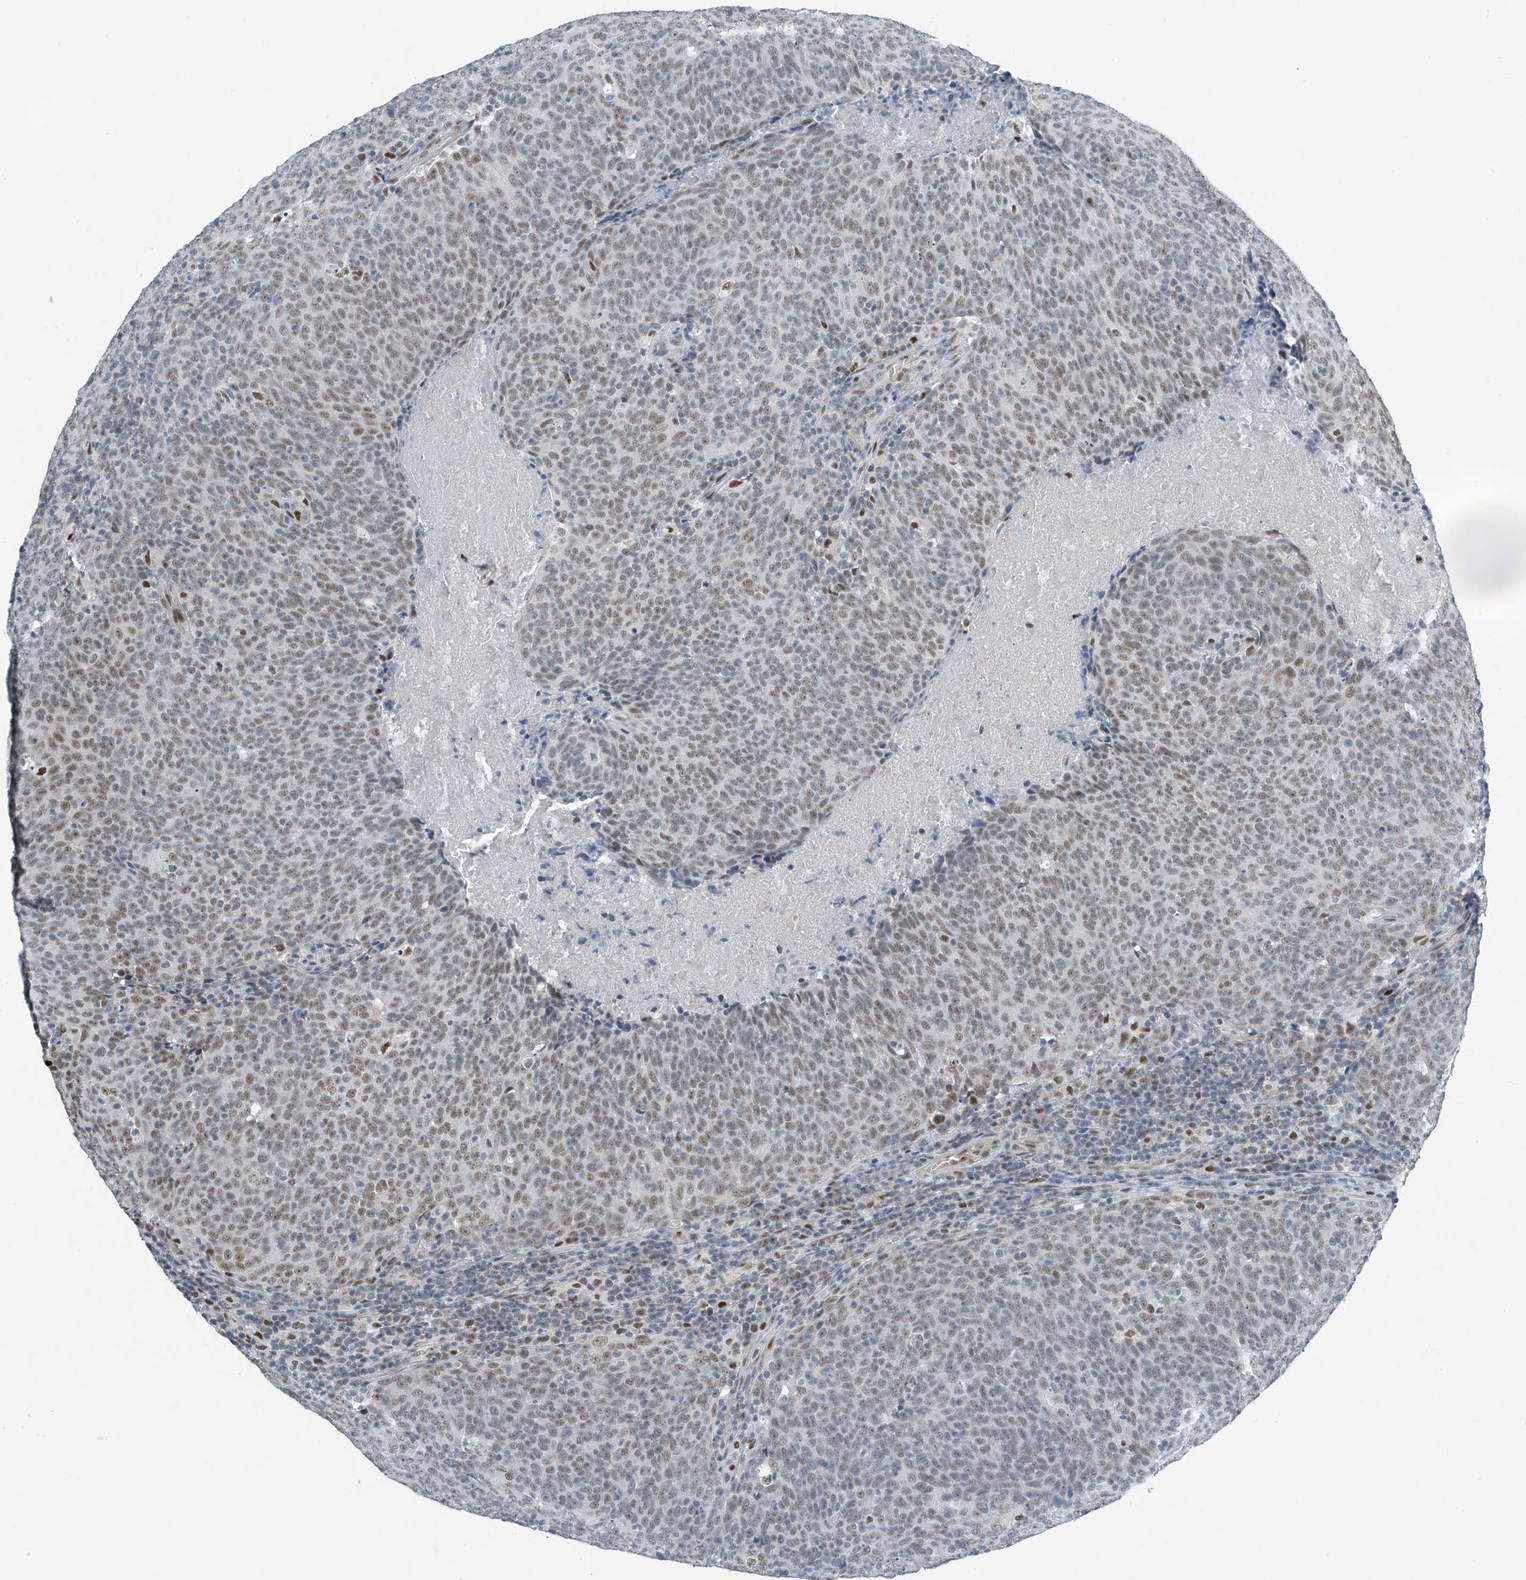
{"staining": {"intensity": "moderate", "quantity": ">75%", "location": "nuclear"}, "tissue": "head and neck cancer", "cell_type": "Tumor cells", "image_type": "cancer", "snomed": [{"axis": "morphology", "description": "Squamous cell carcinoma, NOS"}, {"axis": "morphology", "description": "Squamous cell carcinoma, metastatic, NOS"}, {"axis": "topography", "description": "Lymph node"}, {"axis": "topography", "description": "Head-Neck"}], "caption": "Human head and neck squamous cell carcinoma stained with a protein marker shows moderate staining in tumor cells.", "gene": "TAF8", "patient": {"sex": "male", "age": 62}}